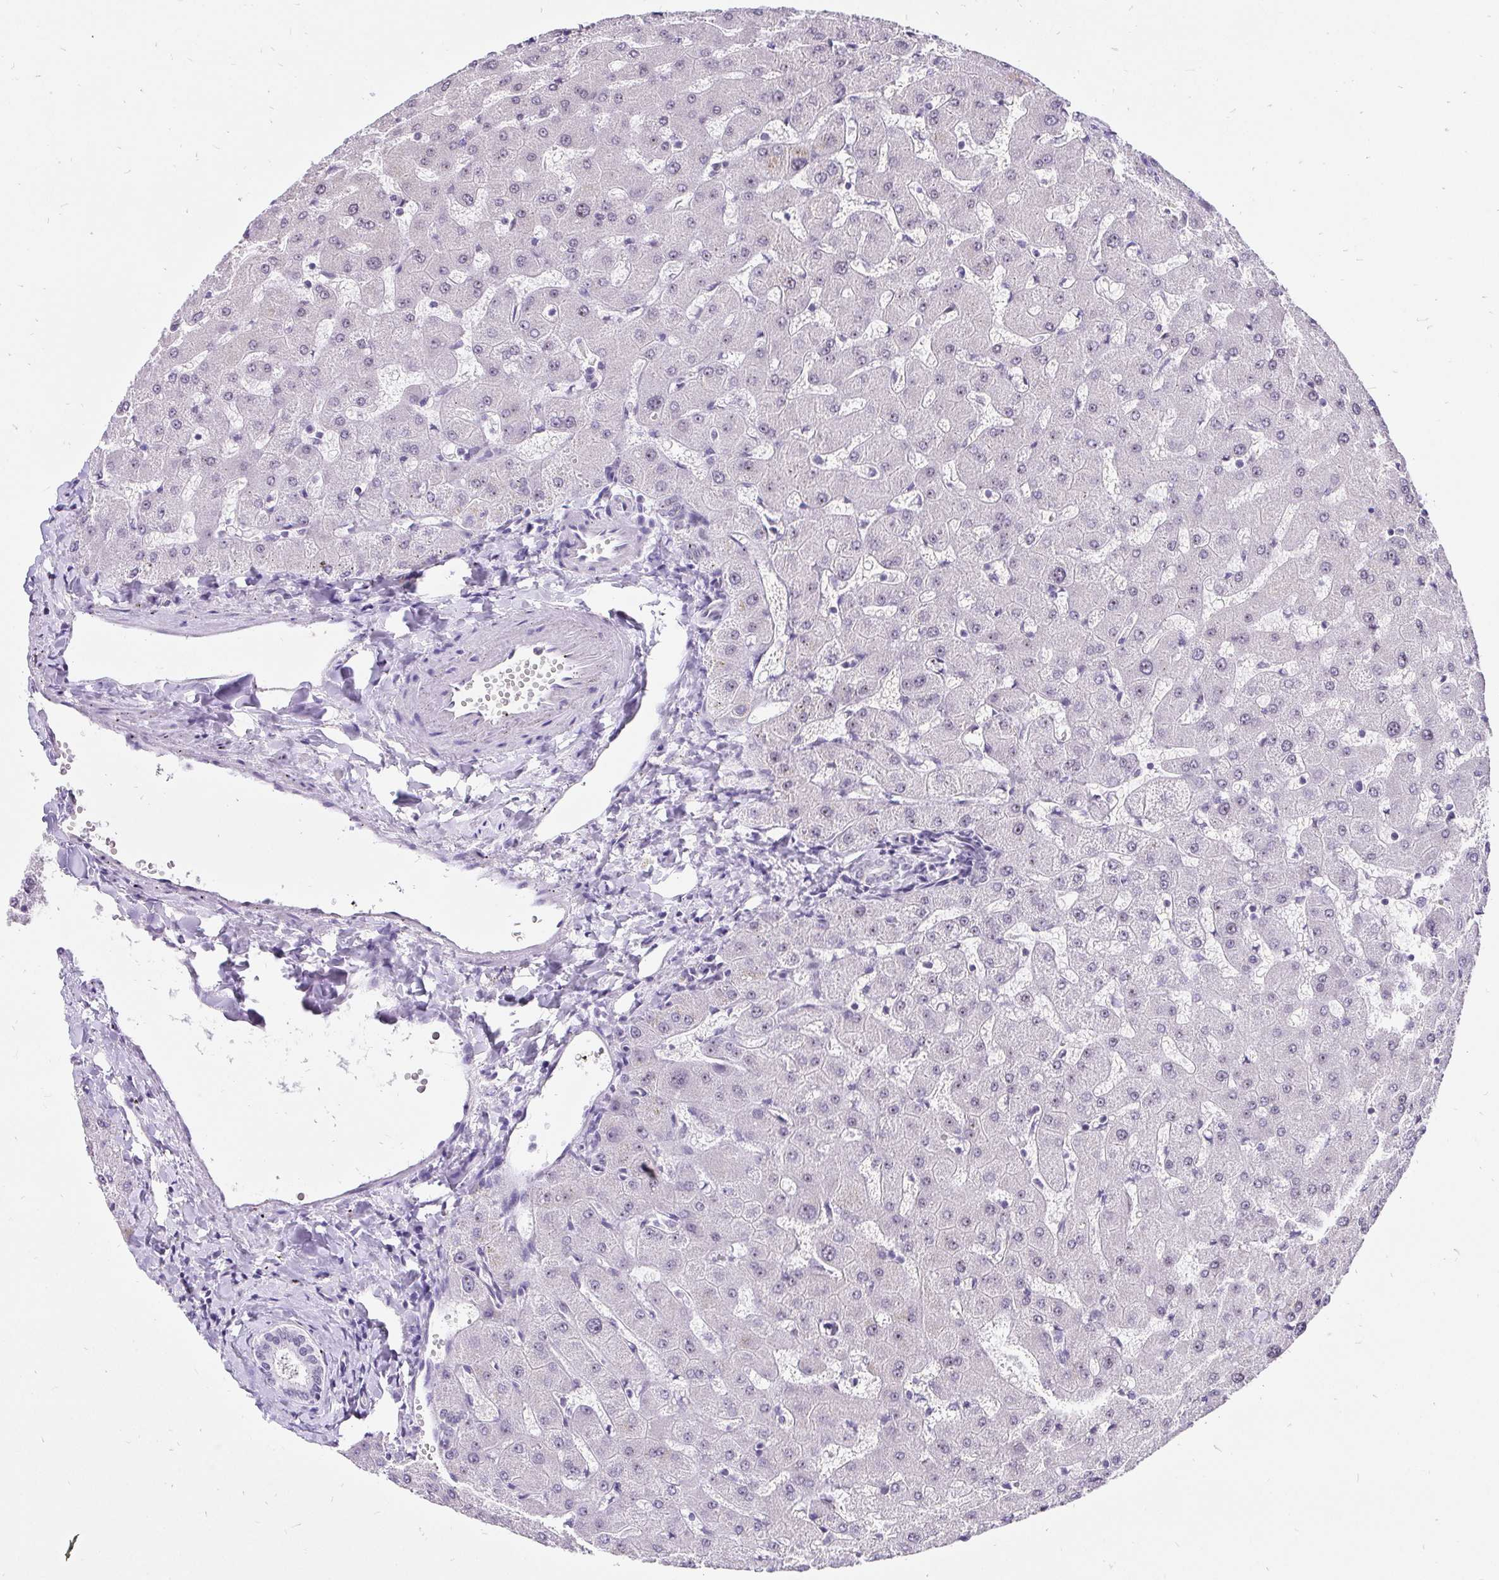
{"staining": {"intensity": "negative", "quantity": "none", "location": "none"}, "tissue": "liver", "cell_type": "Cholangiocytes", "image_type": "normal", "snomed": [{"axis": "morphology", "description": "Normal tissue, NOS"}, {"axis": "topography", "description": "Liver"}], "caption": "This is a image of immunohistochemistry staining of unremarkable liver, which shows no expression in cholangiocytes.", "gene": "ZNF860", "patient": {"sex": "female", "age": 63}}